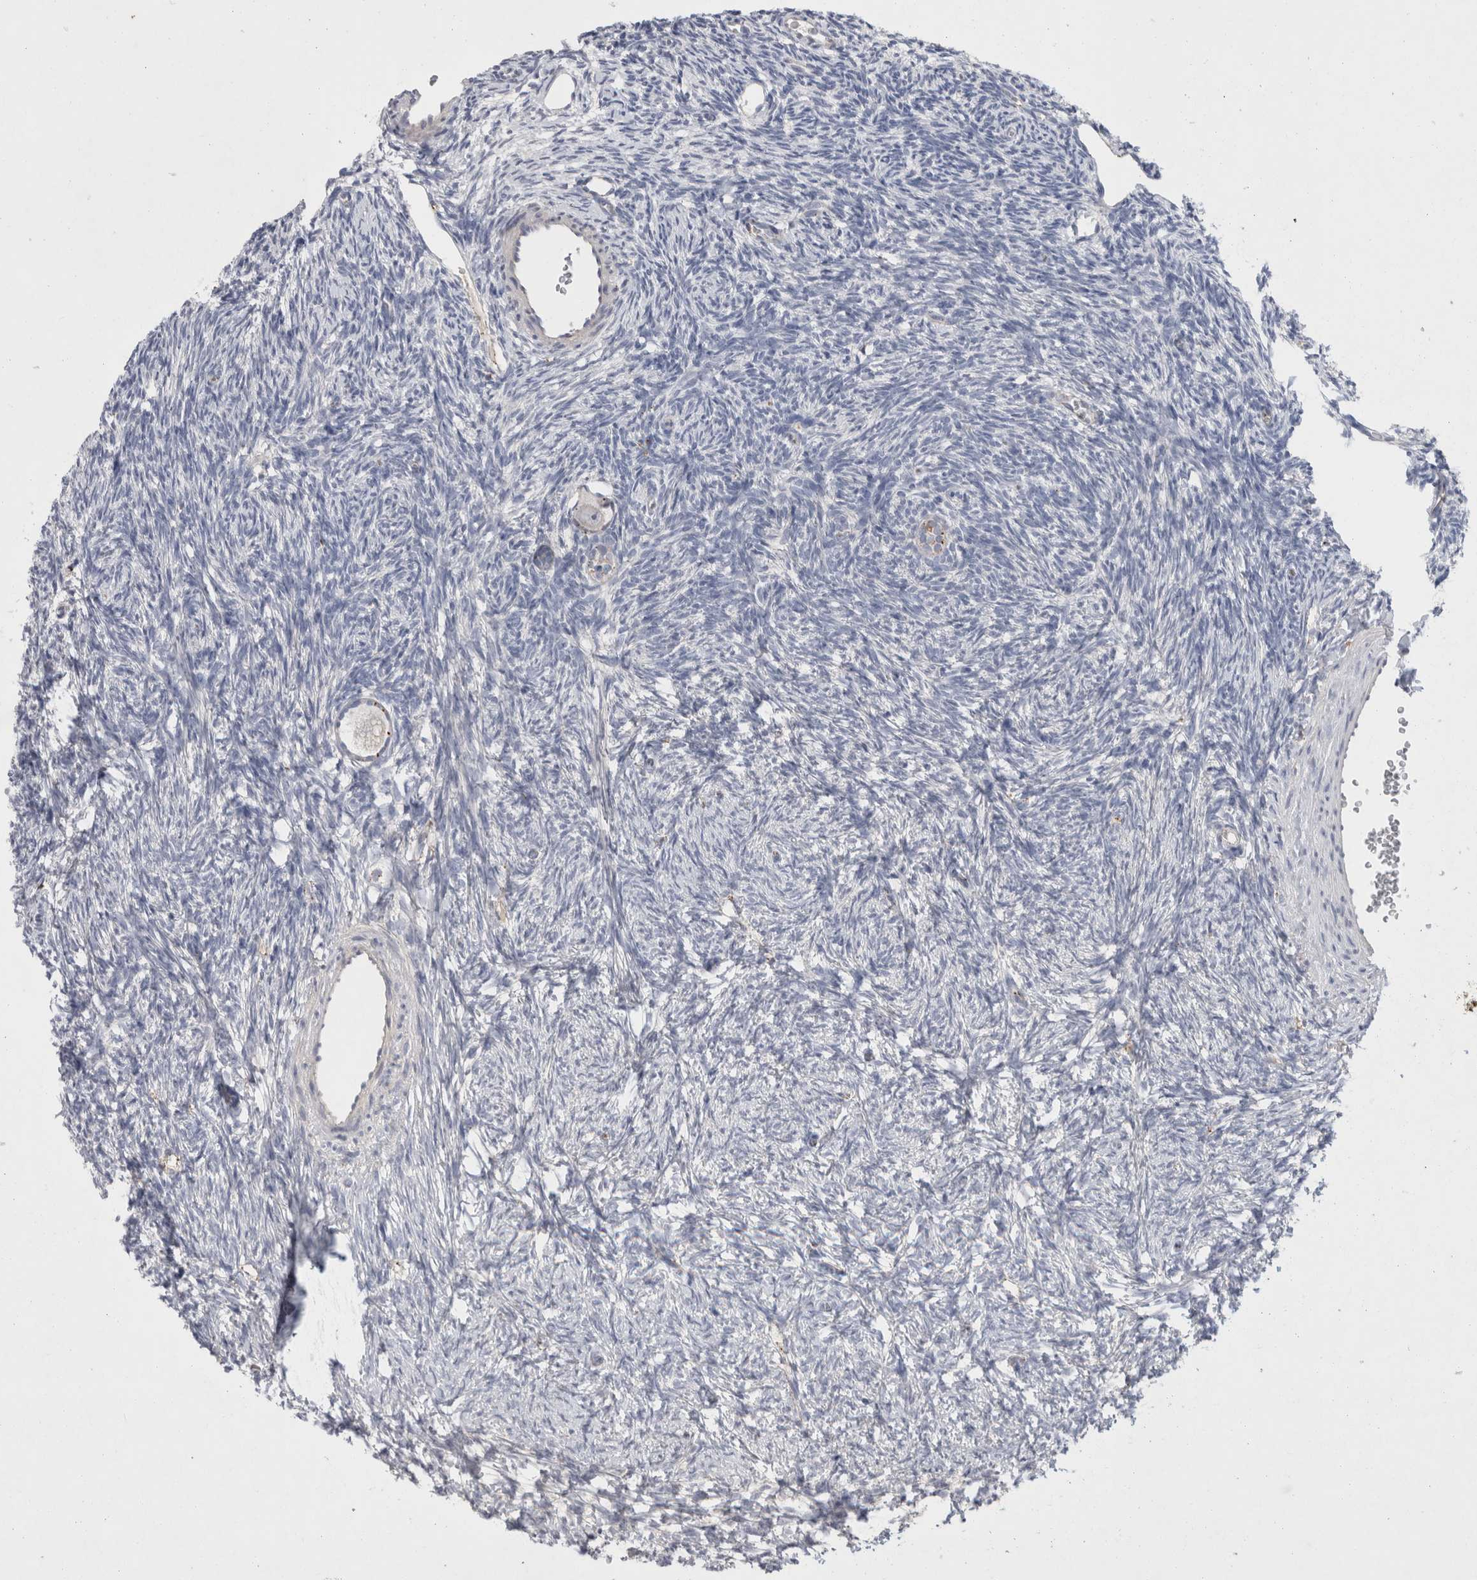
{"staining": {"intensity": "moderate", "quantity": "<25%", "location": "cytoplasmic/membranous"}, "tissue": "ovary", "cell_type": "Follicle cells", "image_type": "normal", "snomed": [{"axis": "morphology", "description": "Normal tissue, NOS"}, {"axis": "topography", "description": "Ovary"}], "caption": "This image exhibits immunohistochemistry staining of unremarkable ovary, with low moderate cytoplasmic/membranous positivity in approximately <25% of follicle cells.", "gene": "GAA", "patient": {"sex": "female", "age": 34}}